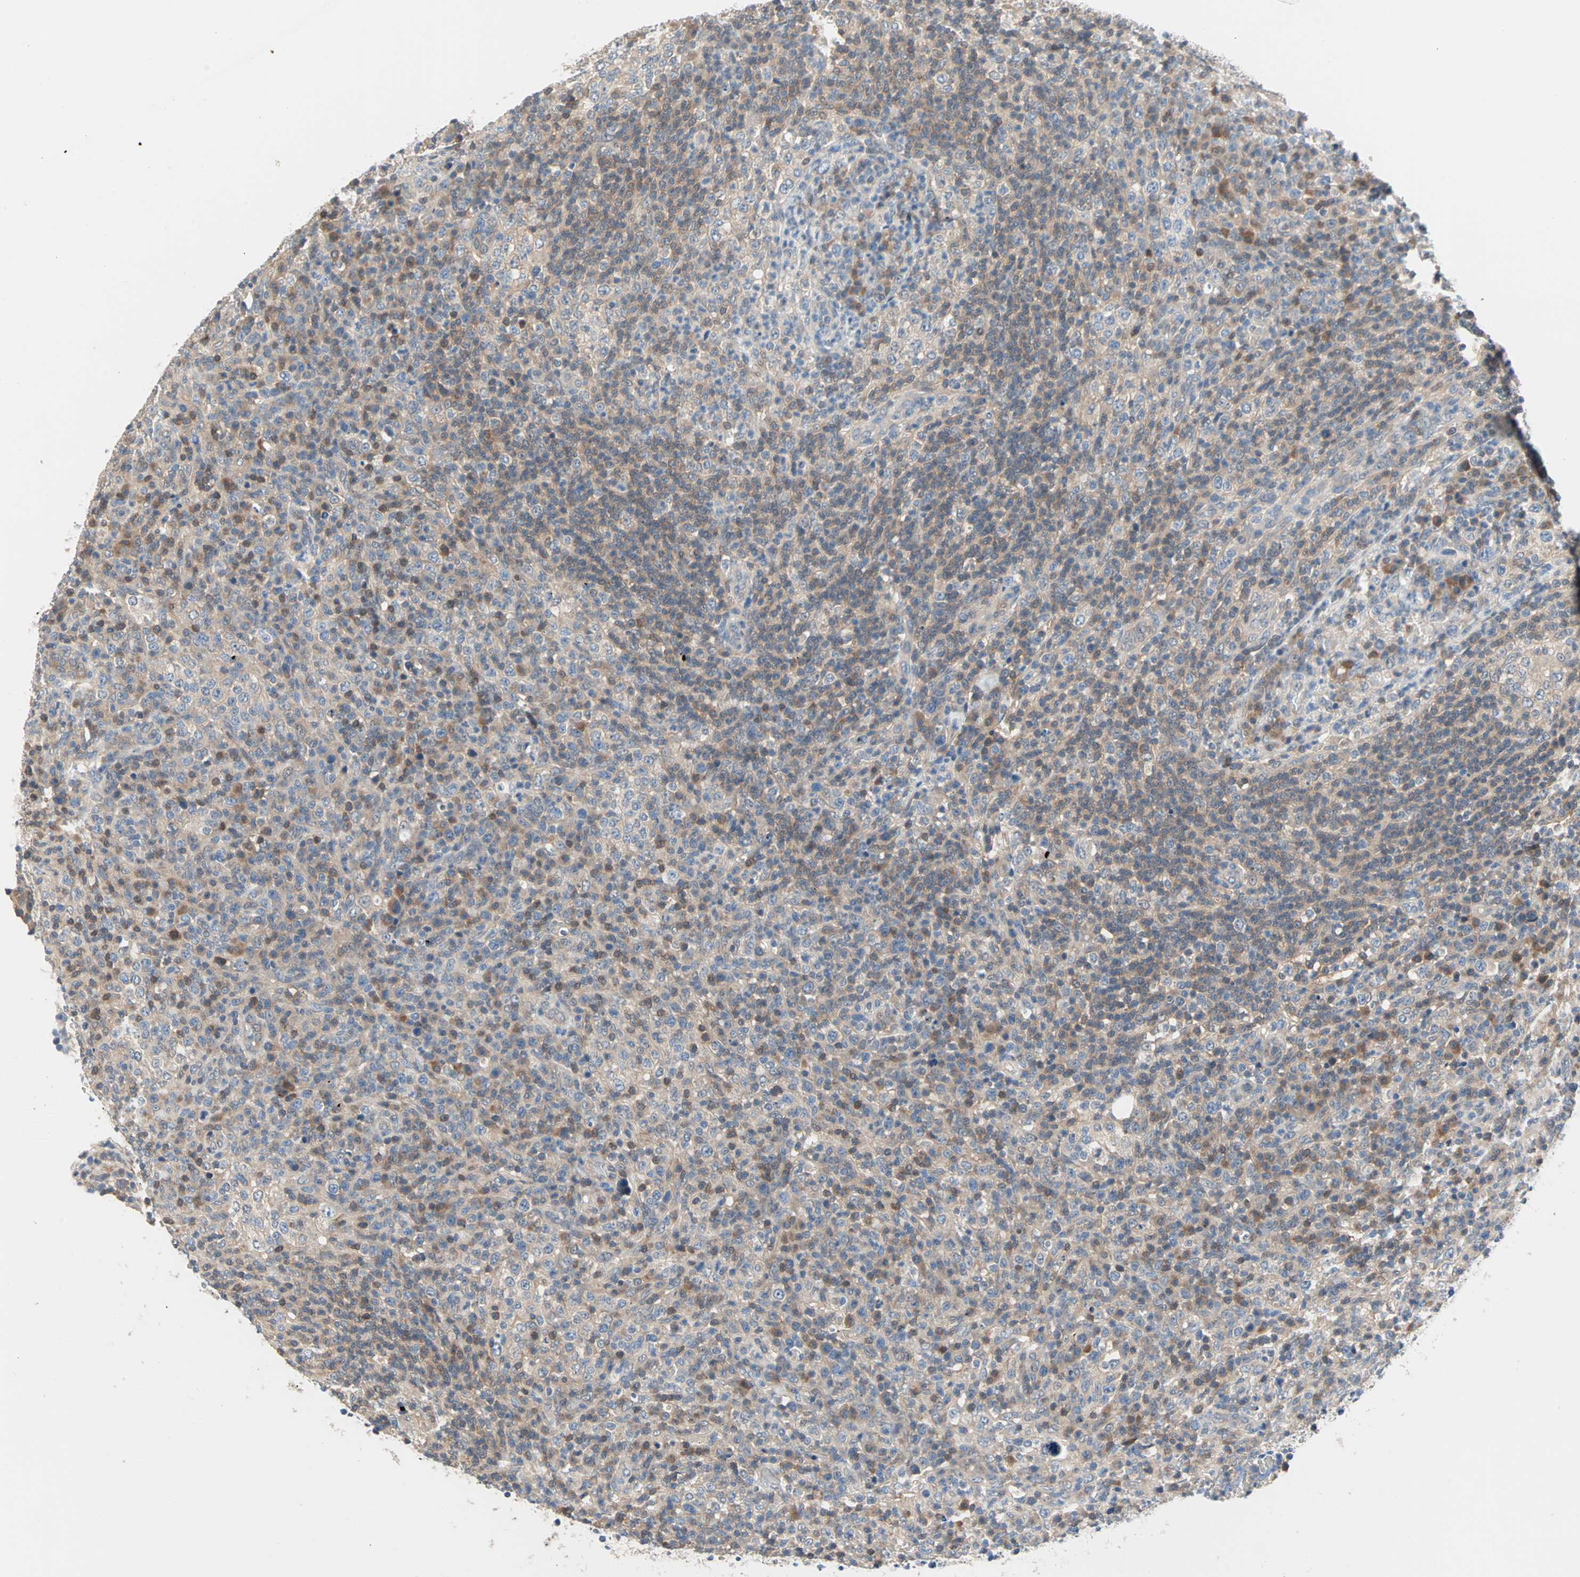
{"staining": {"intensity": "moderate", "quantity": ">75%", "location": "cytoplasmic/membranous"}, "tissue": "lymphoma", "cell_type": "Tumor cells", "image_type": "cancer", "snomed": [{"axis": "morphology", "description": "Malignant lymphoma, non-Hodgkin's type, High grade"}, {"axis": "topography", "description": "Lymph node"}], "caption": "Human malignant lymphoma, non-Hodgkin's type (high-grade) stained with a protein marker demonstrates moderate staining in tumor cells.", "gene": "MPI", "patient": {"sex": "female", "age": 76}}